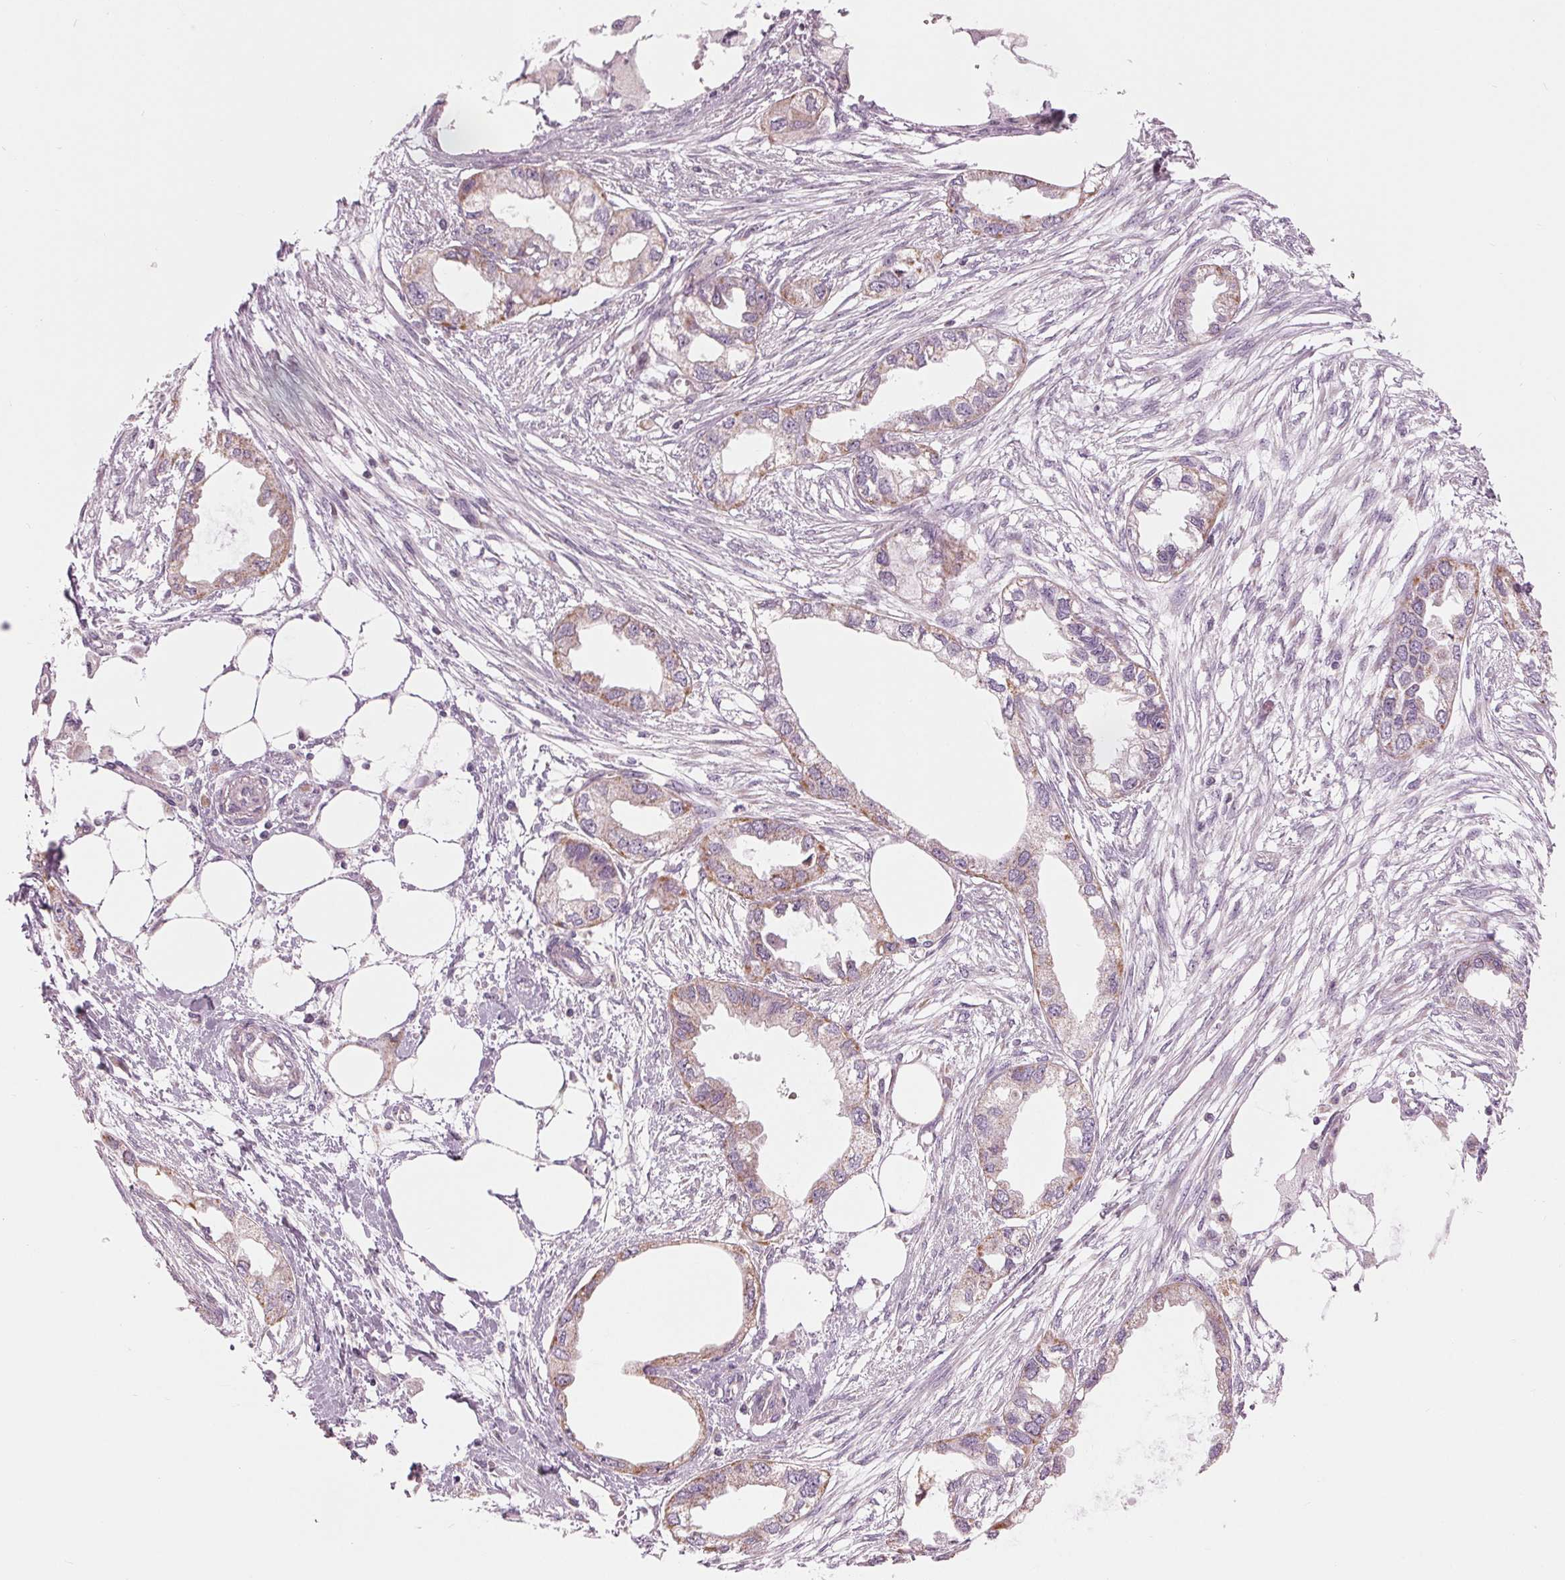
{"staining": {"intensity": "weak", "quantity": "25%-75%", "location": "cytoplasmic/membranous"}, "tissue": "endometrial cancer", "cell_type": "Tumor cells", "image_type": "cancer", "snomed": [{"axis": "morphology", "description": "Adenocarcinoma, NOS"}, {"axis": "morphology", "description": "Adenocarcinoma, metastatic, NOS"}, {"axis": "topography", "description": "Adipose tissue"}, {"axis": "topography", "description": "Endometrium"}], "caption": "IHC (DAB) staining of endometrial cancer (adenocarcinoma) demonstrates weak cytoplasmic/membranous protein expression in approximately 25%-75% of tumor cells. The protein of interest is shown in brown color, while the nuclei are stained blue.", "gene": "SAMD4A", "patient": {"sex": "female", "age": 67}}